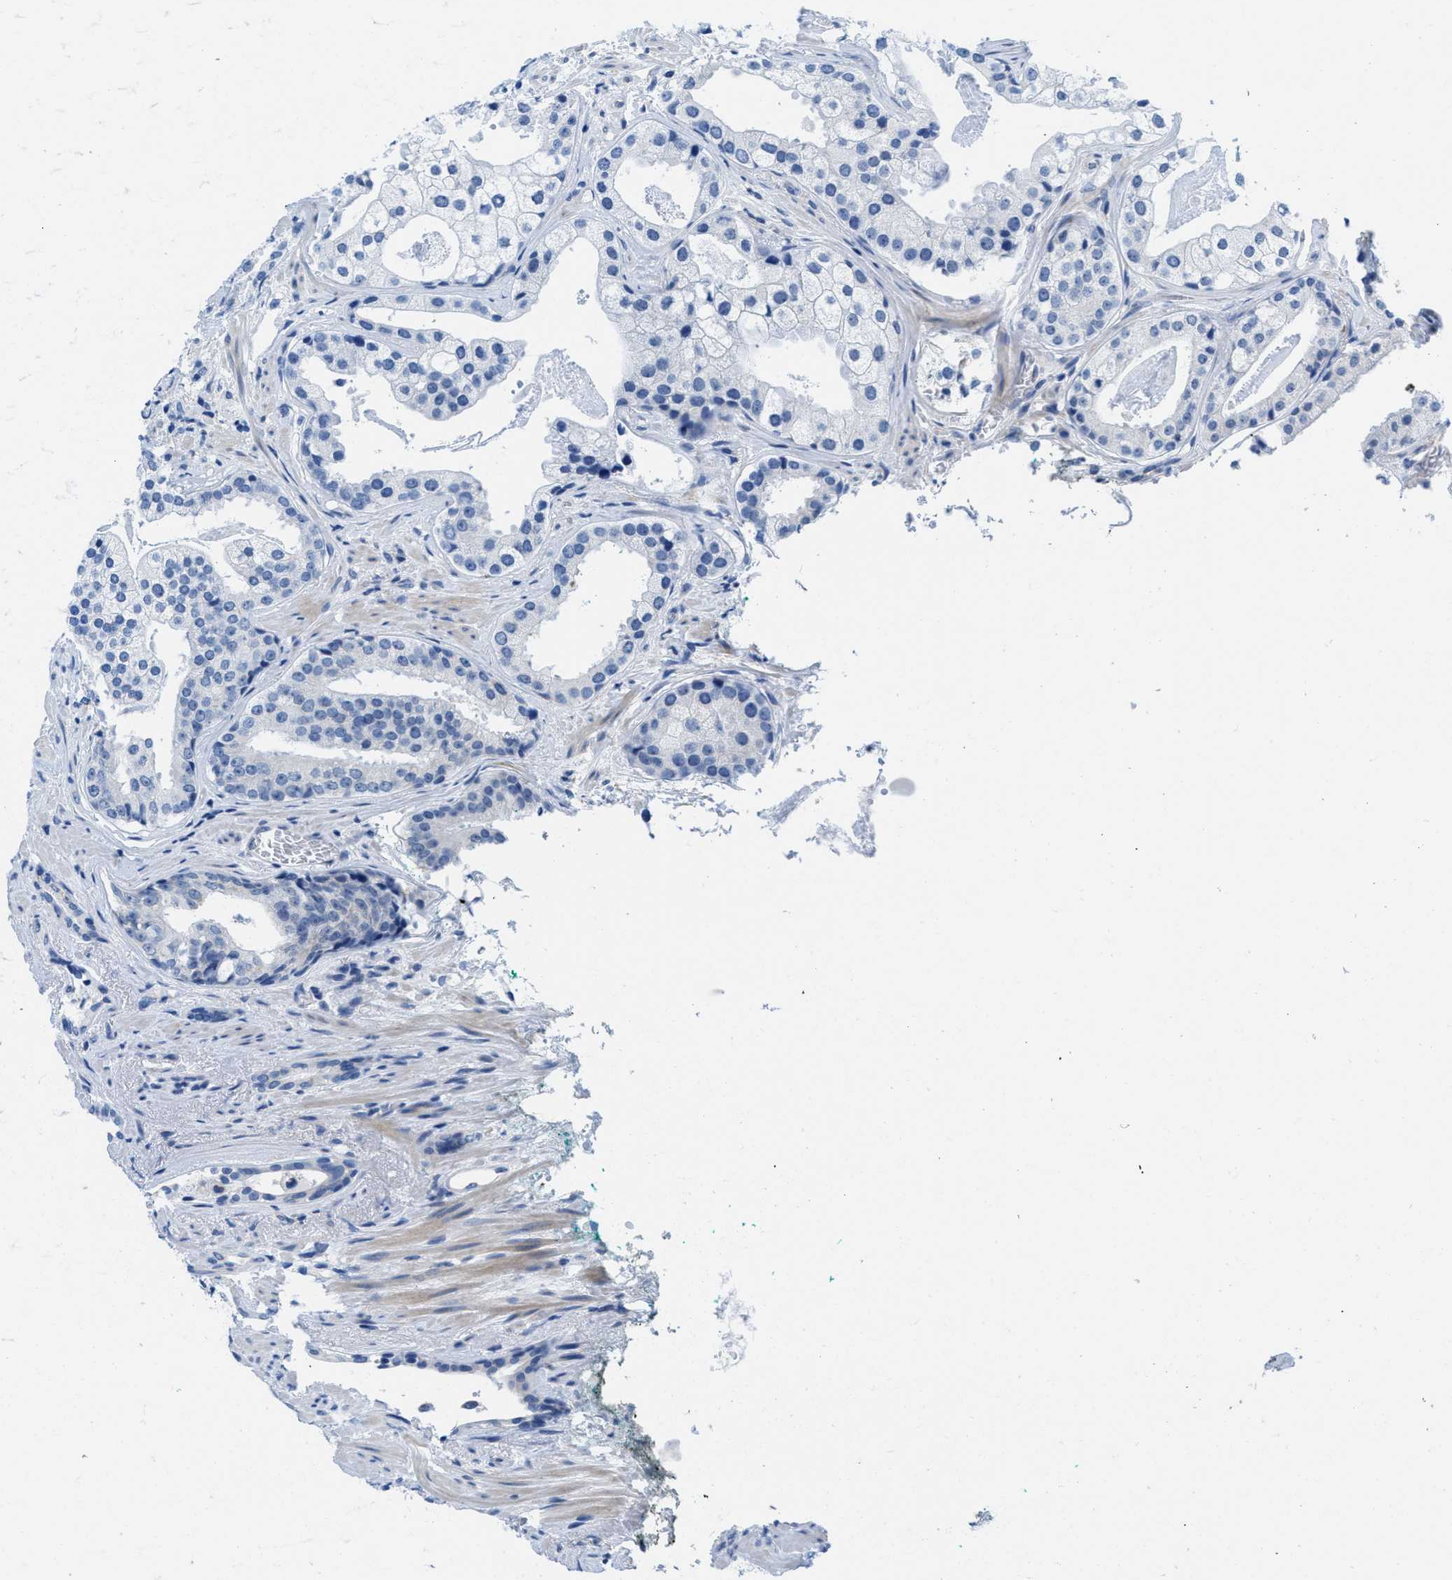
{"staining": {"intensity": "negative", "quantity": "none", "location": "none"}, "tissue": "prostate cancer", "cell_type": "Tumor cells", "image_type": "cancer", "snomed": [{"axis": "morphology", "description": "Adenocarcinoma, High grade"}, {"axis": "topography", "description": "Prostate"}], "caption": "Immunohistochemical staining of human high-grade adenocarcinoma (prostate) exhibits no significant expression in tumor cells.", "gene": "PTDSS1", "patient": {"sex": "male", "age": 71}}